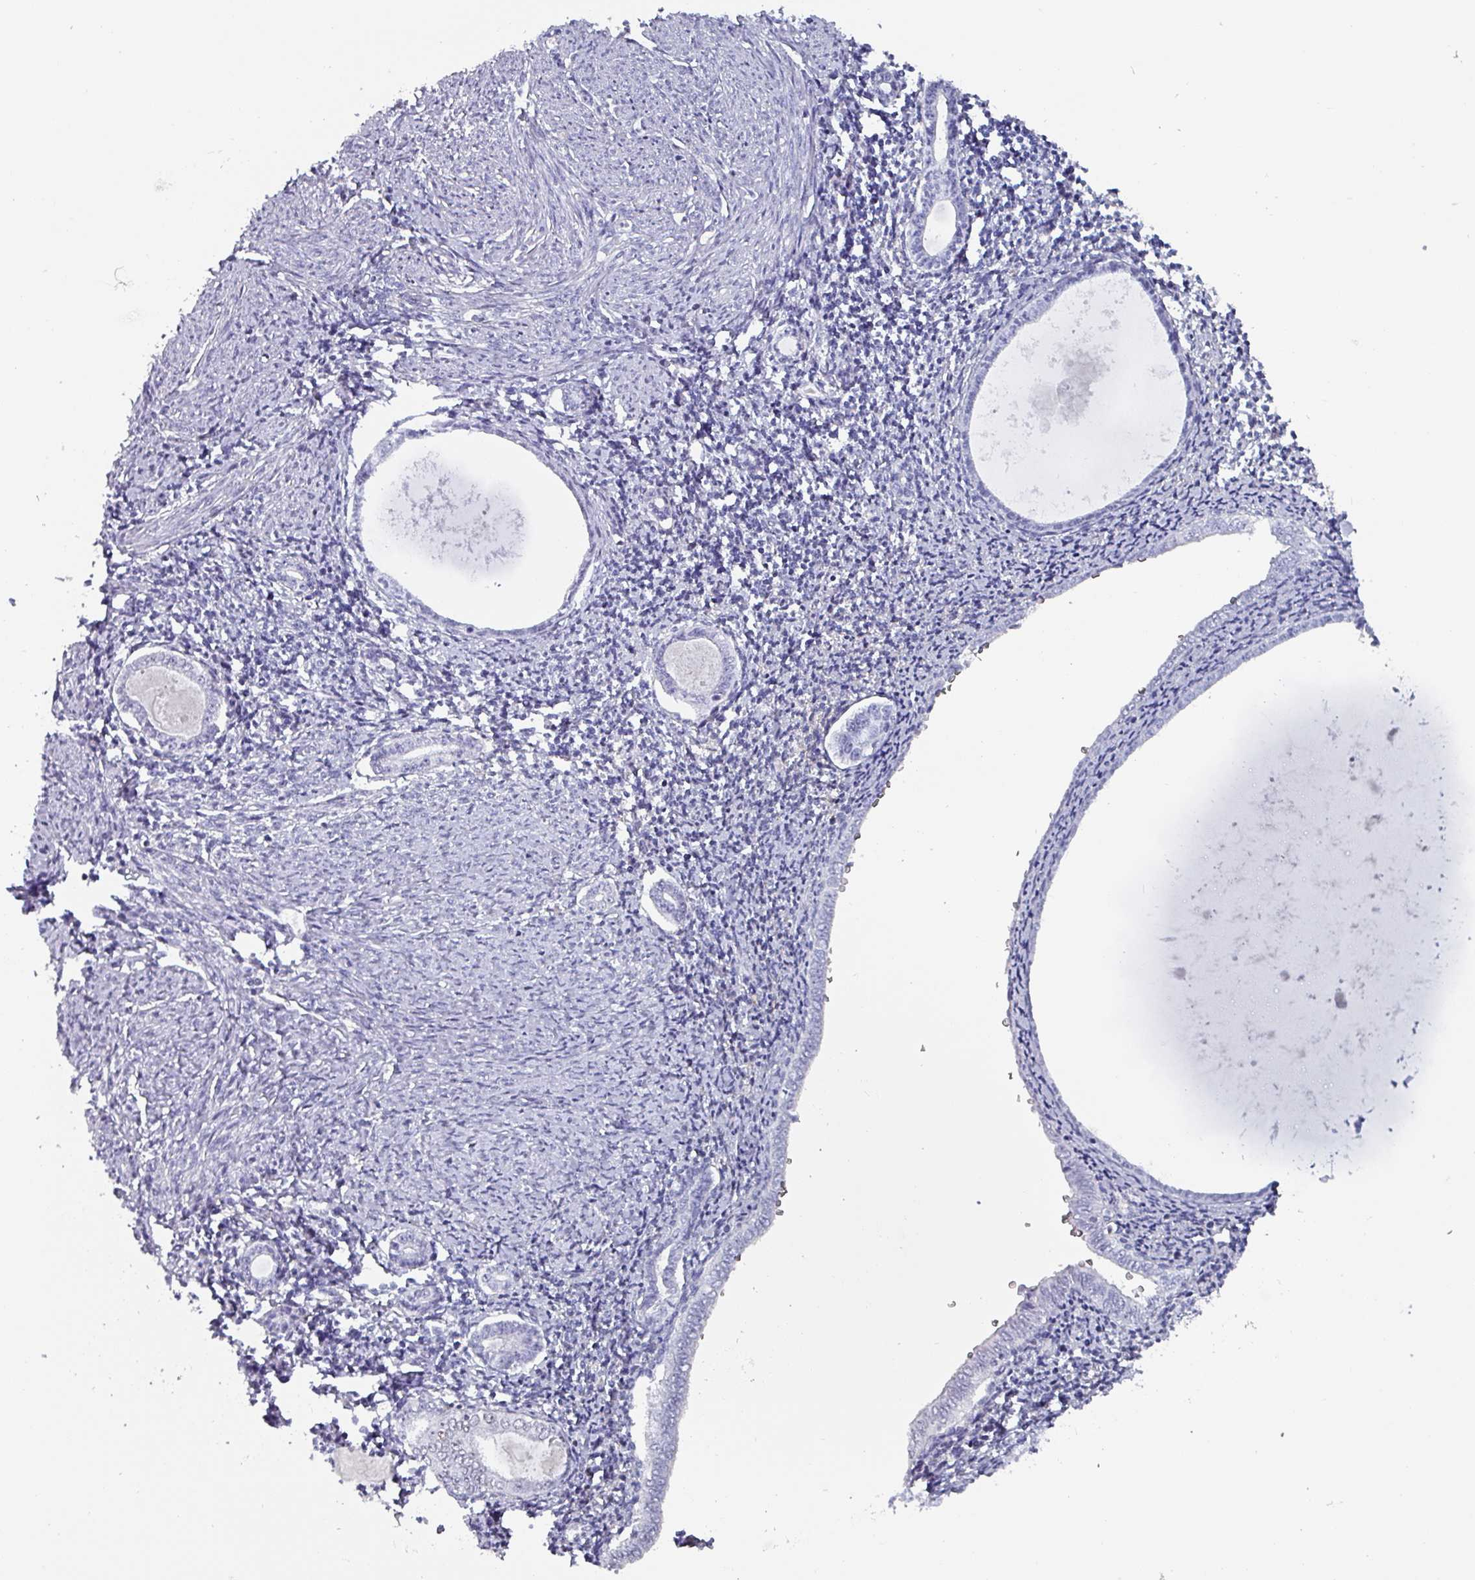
{"staining": {"intensity": "weak", "quantity": "25%-75%", "location": "cytoplasmic/membranous"}, "tissue": "endometrium", "cell_type": "Cells in endometrial stroma", "image_type": "normal", "snomed": [{"axis": "morphology", "description": "Normal tissue, NOS"}, {"axis": "topography", "description": "Endometrium"}], "caption": "The image exhibits immunohistochemical staining of unremarkable endometrium. There is weak cytoplasmic/membranous expression is appreciated in about 25%-75% of cells in endometrial stroma.", "gene": "ZNF816", "patient": {"sex": "female", "age": 63}}